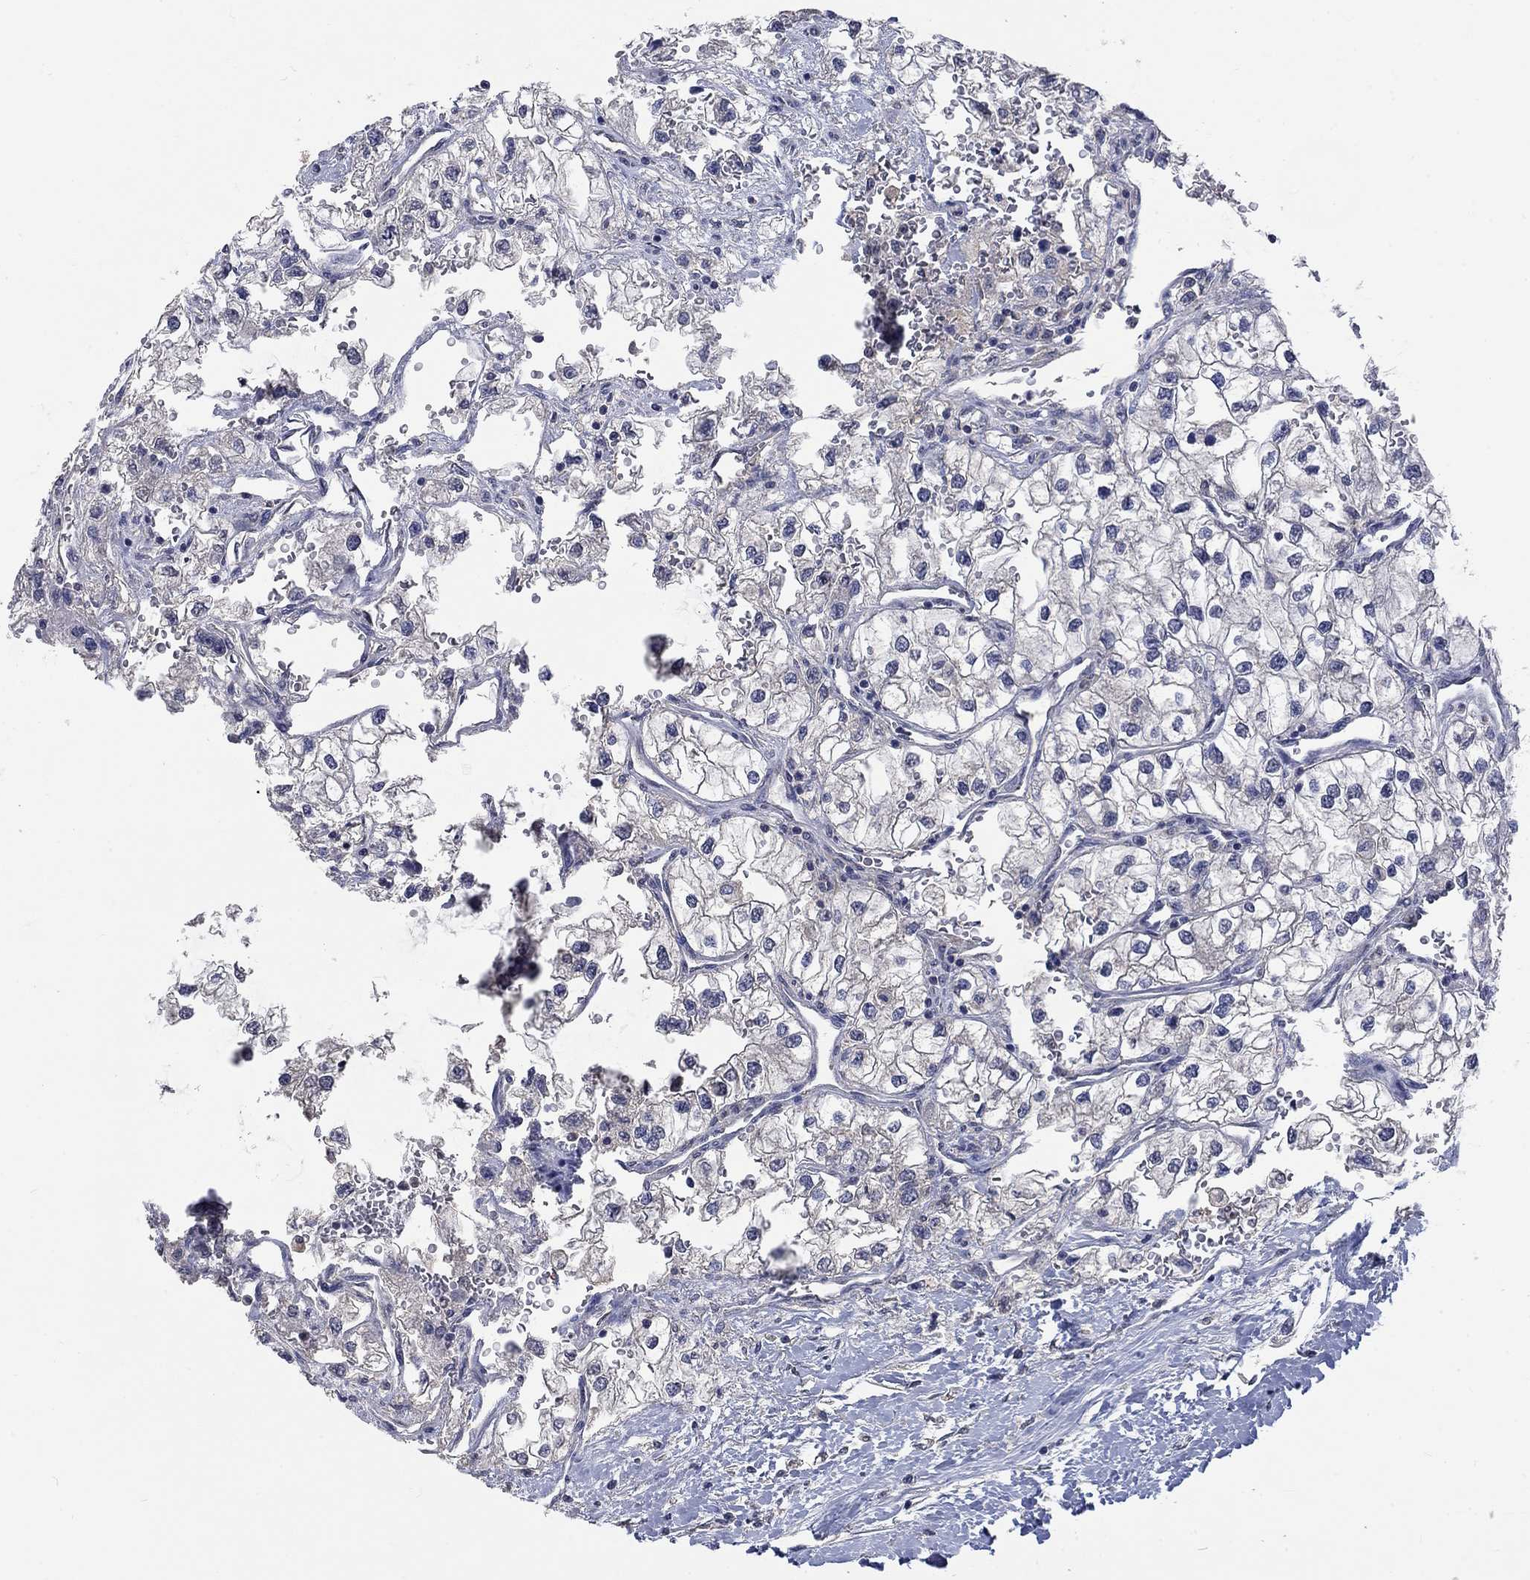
{"staining": {"intensity": "negative", "quantity": "none", "location": "none"}, "tissue": "renal cancer", "cell_type": "Tumor cells", "image_type": "cancer", "snomed": [{"axis": "morphology", "description": "Adenocarcinoma, NOS"}, {"axis": "topography", "description": "Kidney"}], "caption": "Immunohistochemistry (IHC) of renal adenocarcinoma exhibits no staining in tumor cells.", "gene": "ZBTB18", "patient": {"sex": "male", "age": 59}}